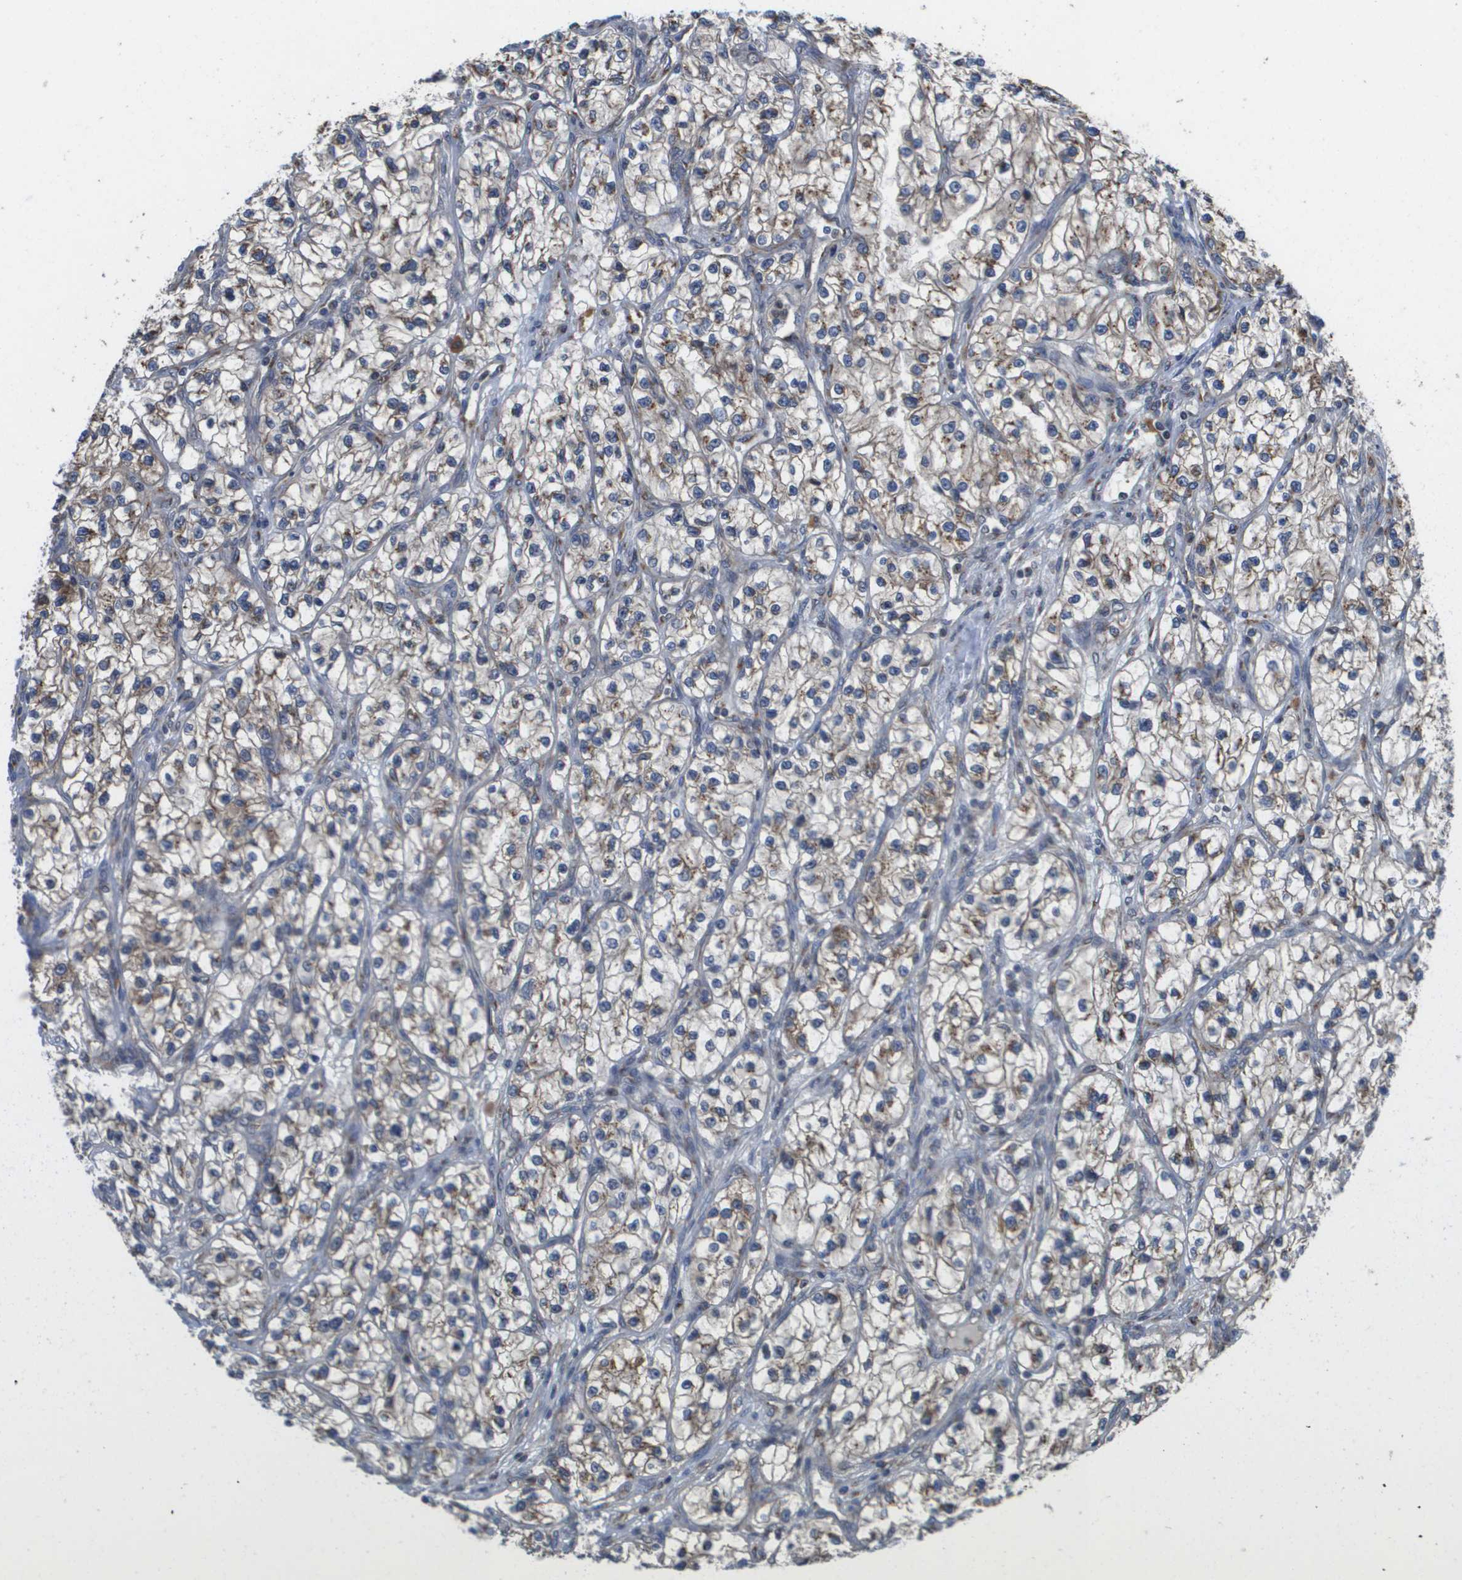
{"staining": {"intensity": "weak", "quantity": "25%-75%", "location": "cytoplasmic/membranous"}, "tissue": "renal cancer", "cell_type": "Tumor cells", "image_type": "cancer", "snomed": [{"axis": "morphology", "description": "Adenocarcinoma, NOS"}, {"axis": "topography", "description": "Kidney"}], "caption": "The histopathology image demonstrates immunohistochemical staining of renal cancer (adenocarcinoma). There is weak cytoplasmic/membranous expression is seen in about 25%-75% of tumor cells. Immunohistochemistry (ihc) stains the protein of interest in brown and the nuclei are stained blue.", "gene": "PCK1", "patient": {"sex": "female", "age": 57}}